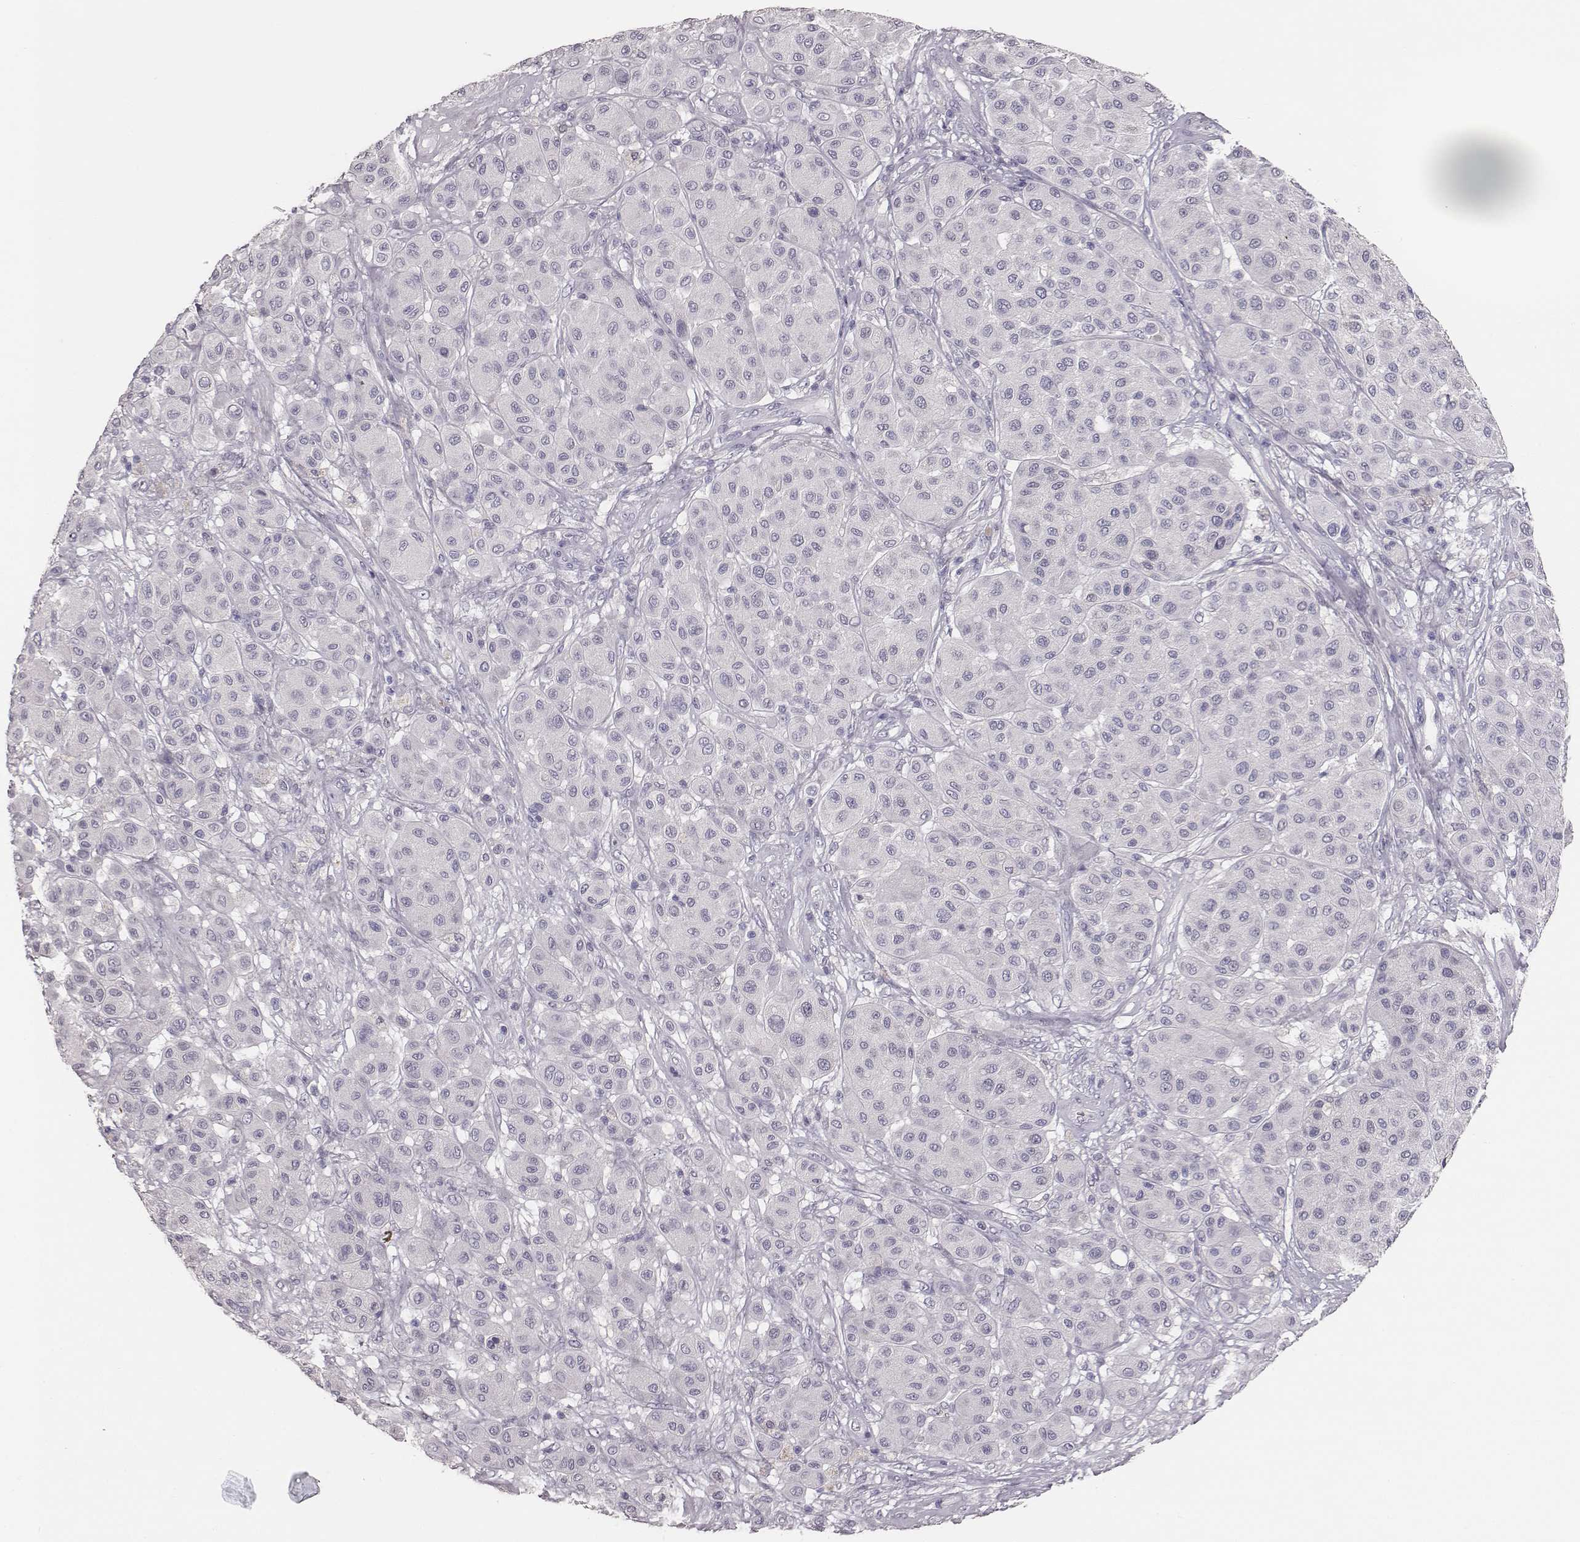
{"staining": {"intensity": "negative", "quantity": "none", "location": "none"}, "tissue": "melanoma", "cell_type": "Tumor cells", "image_type": "cancer", "snomed": [{"axis": "morphology", "description": "Malignant melanoma, Metastatic site"}, {"axis": "topography", "description": "Smooth muscle"}], "caption": "The histopathology image shows no staining of tumor cells in malignant melanoma (metastatic site). The staining is performed using DAB brown chromogen with nuclei counter-stained in using hematoxylin.", "gene": "MYH6", "patient": {"sex": "male", "age": 41}}